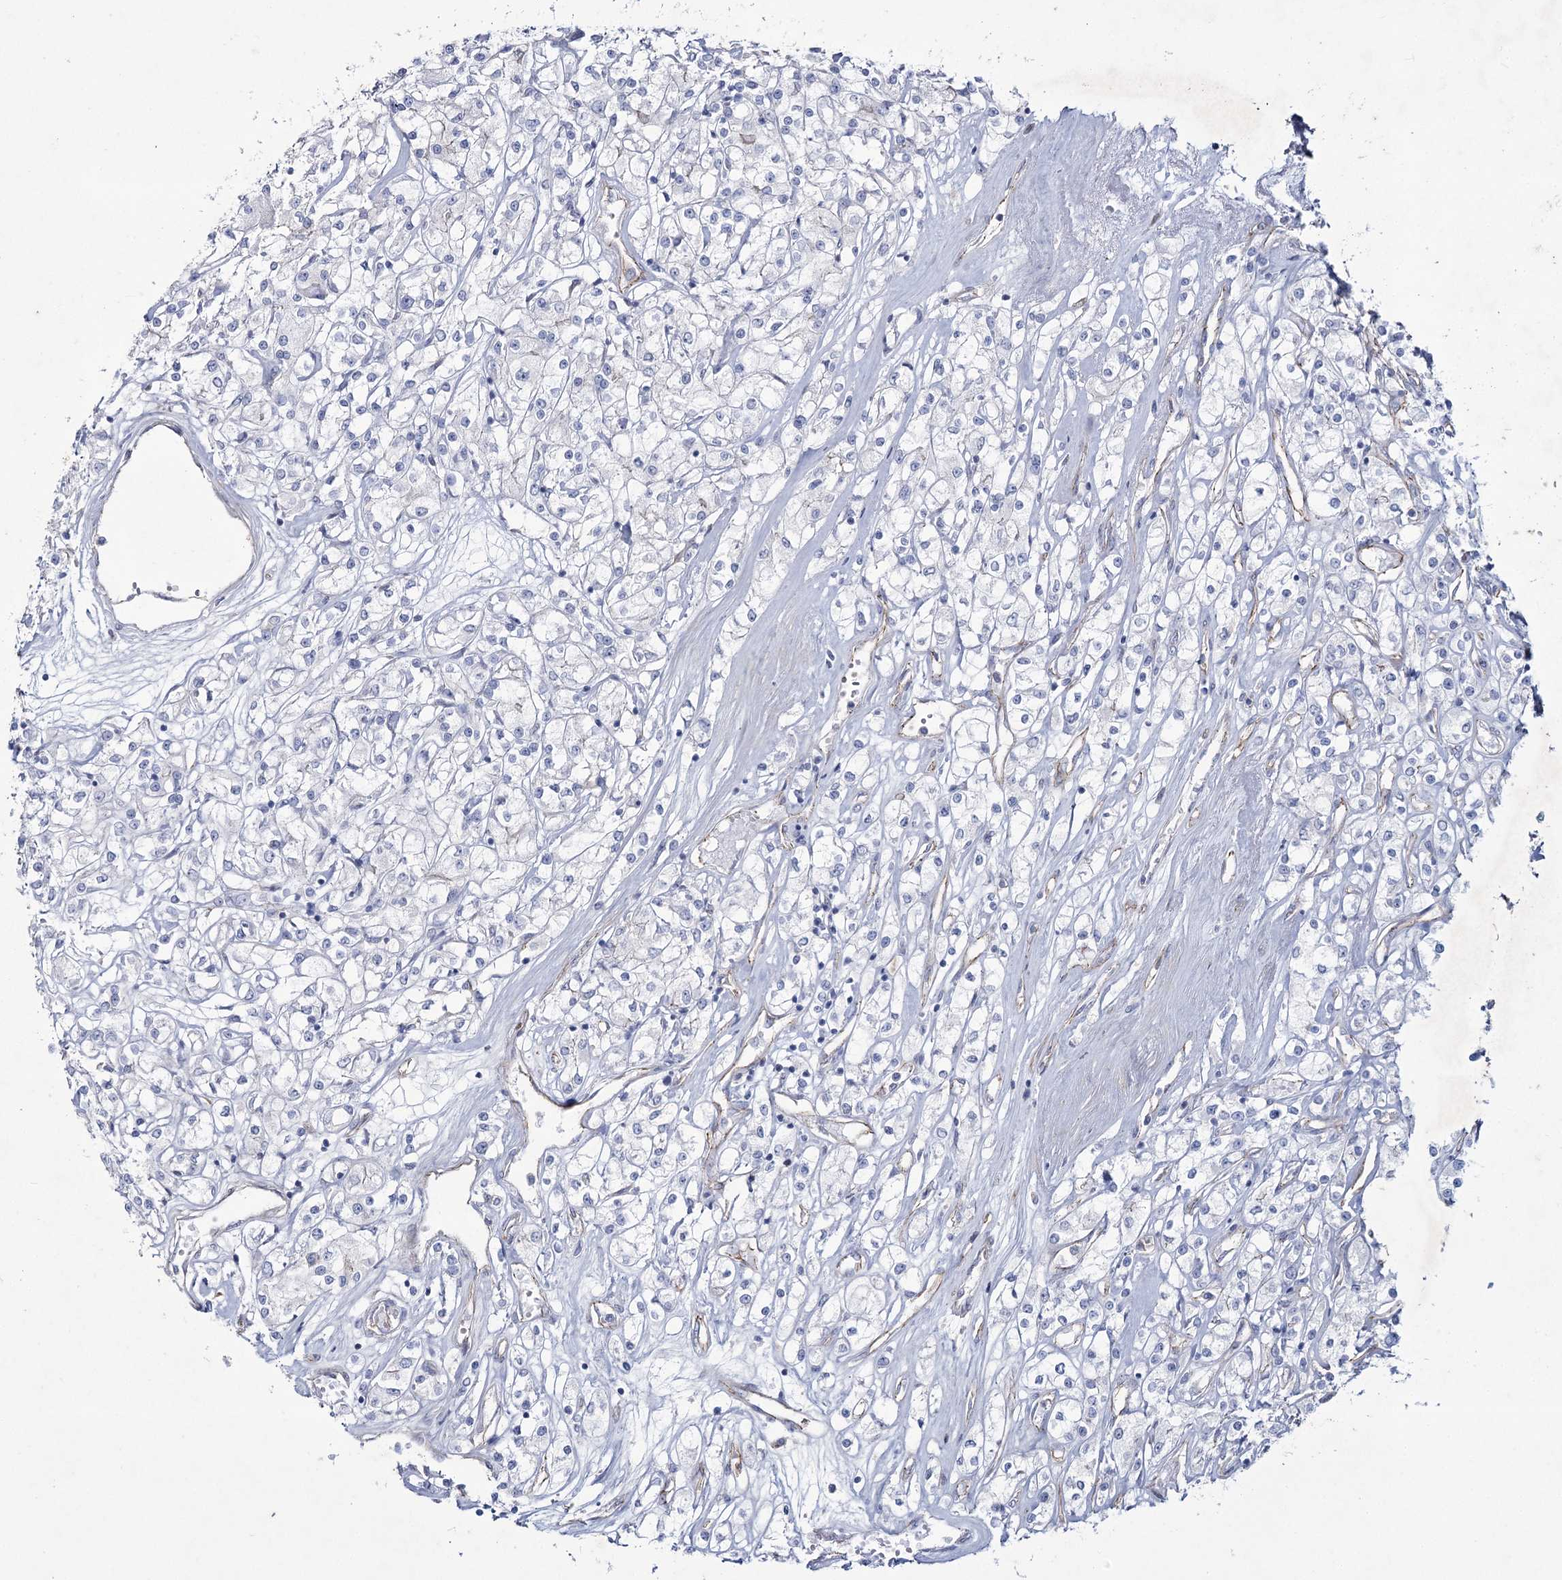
{"staining": {"intensity": "negative", "quantity": "none", "location": "none"}, "tissue": "renal cancer", "cell_type": "Tumor cells", "image_type": "cancer", "snomed": [{"axis": "morphology", "description": "Adenocarcinoma, NOS"}, {"axis": "topography", "description": "Kidney"}], "caption": "Renal cancer was stained to show a protein in brown. There is no significant expression in tumor cells.", "gene": "LDLRAD3", "patient": {"sex": "female", "age": 59}}